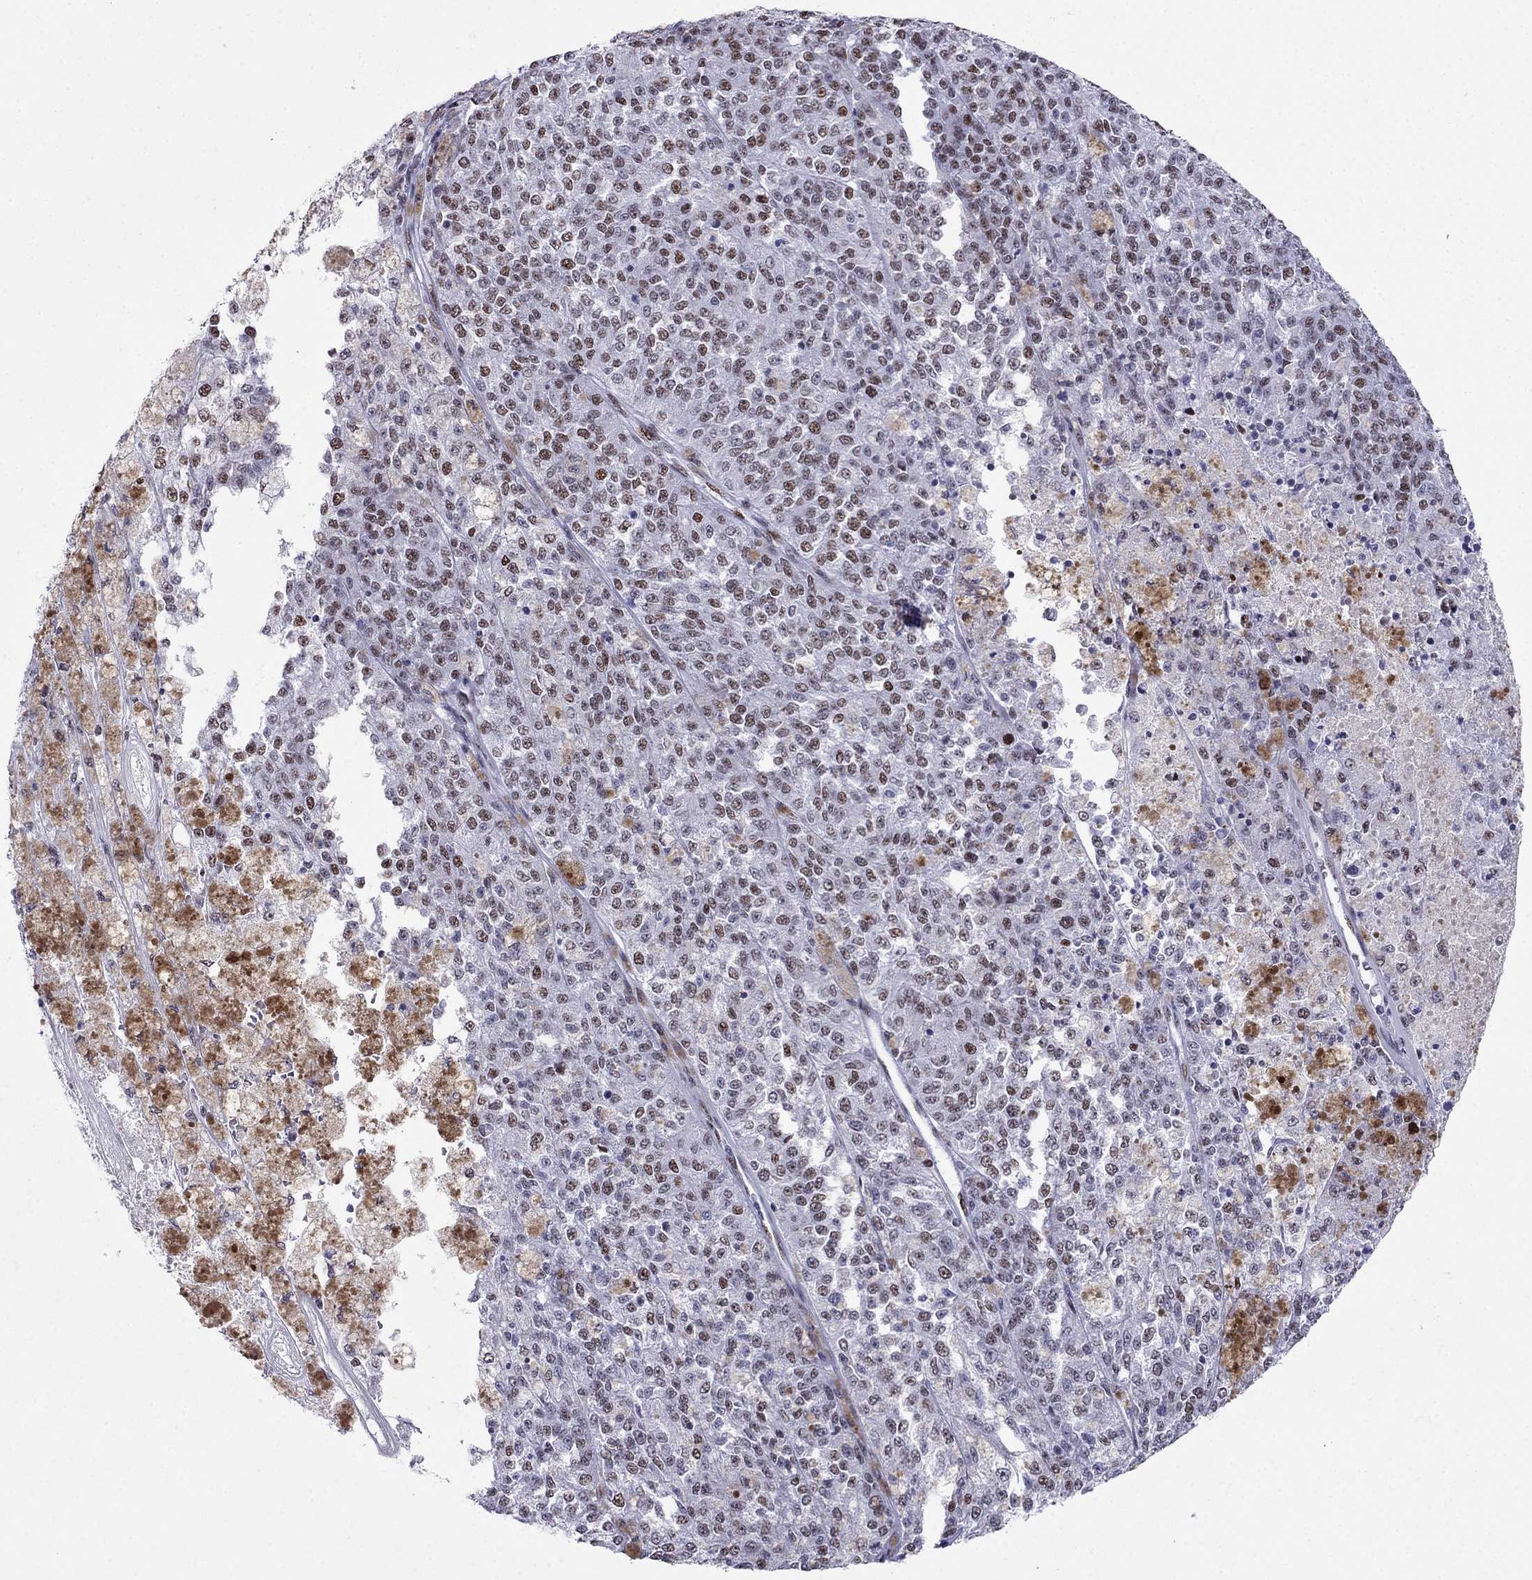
{"staining": {"intensity": "moderate", "quantity": "25%-75%", "location": "nuclear"}, "tissue": "melanoma", "cell_type": "Tumor cells", "image_type": "cancer", "snomed": [{"axis": "morphology", "description": "Malignant melanoma, Metastatic site"}, {"axis": "topography", "description": "Lymph node"}], "caption": "IHC photomicrograph of human malignant melanoma (metastatic site) stained for a protein (brown), which exhibits medium levels of moderate nuclear expression in about 25%-75% of tumor cells.", "gene": "PPM1G", "patient": {"sex": "female", "age": 64}}